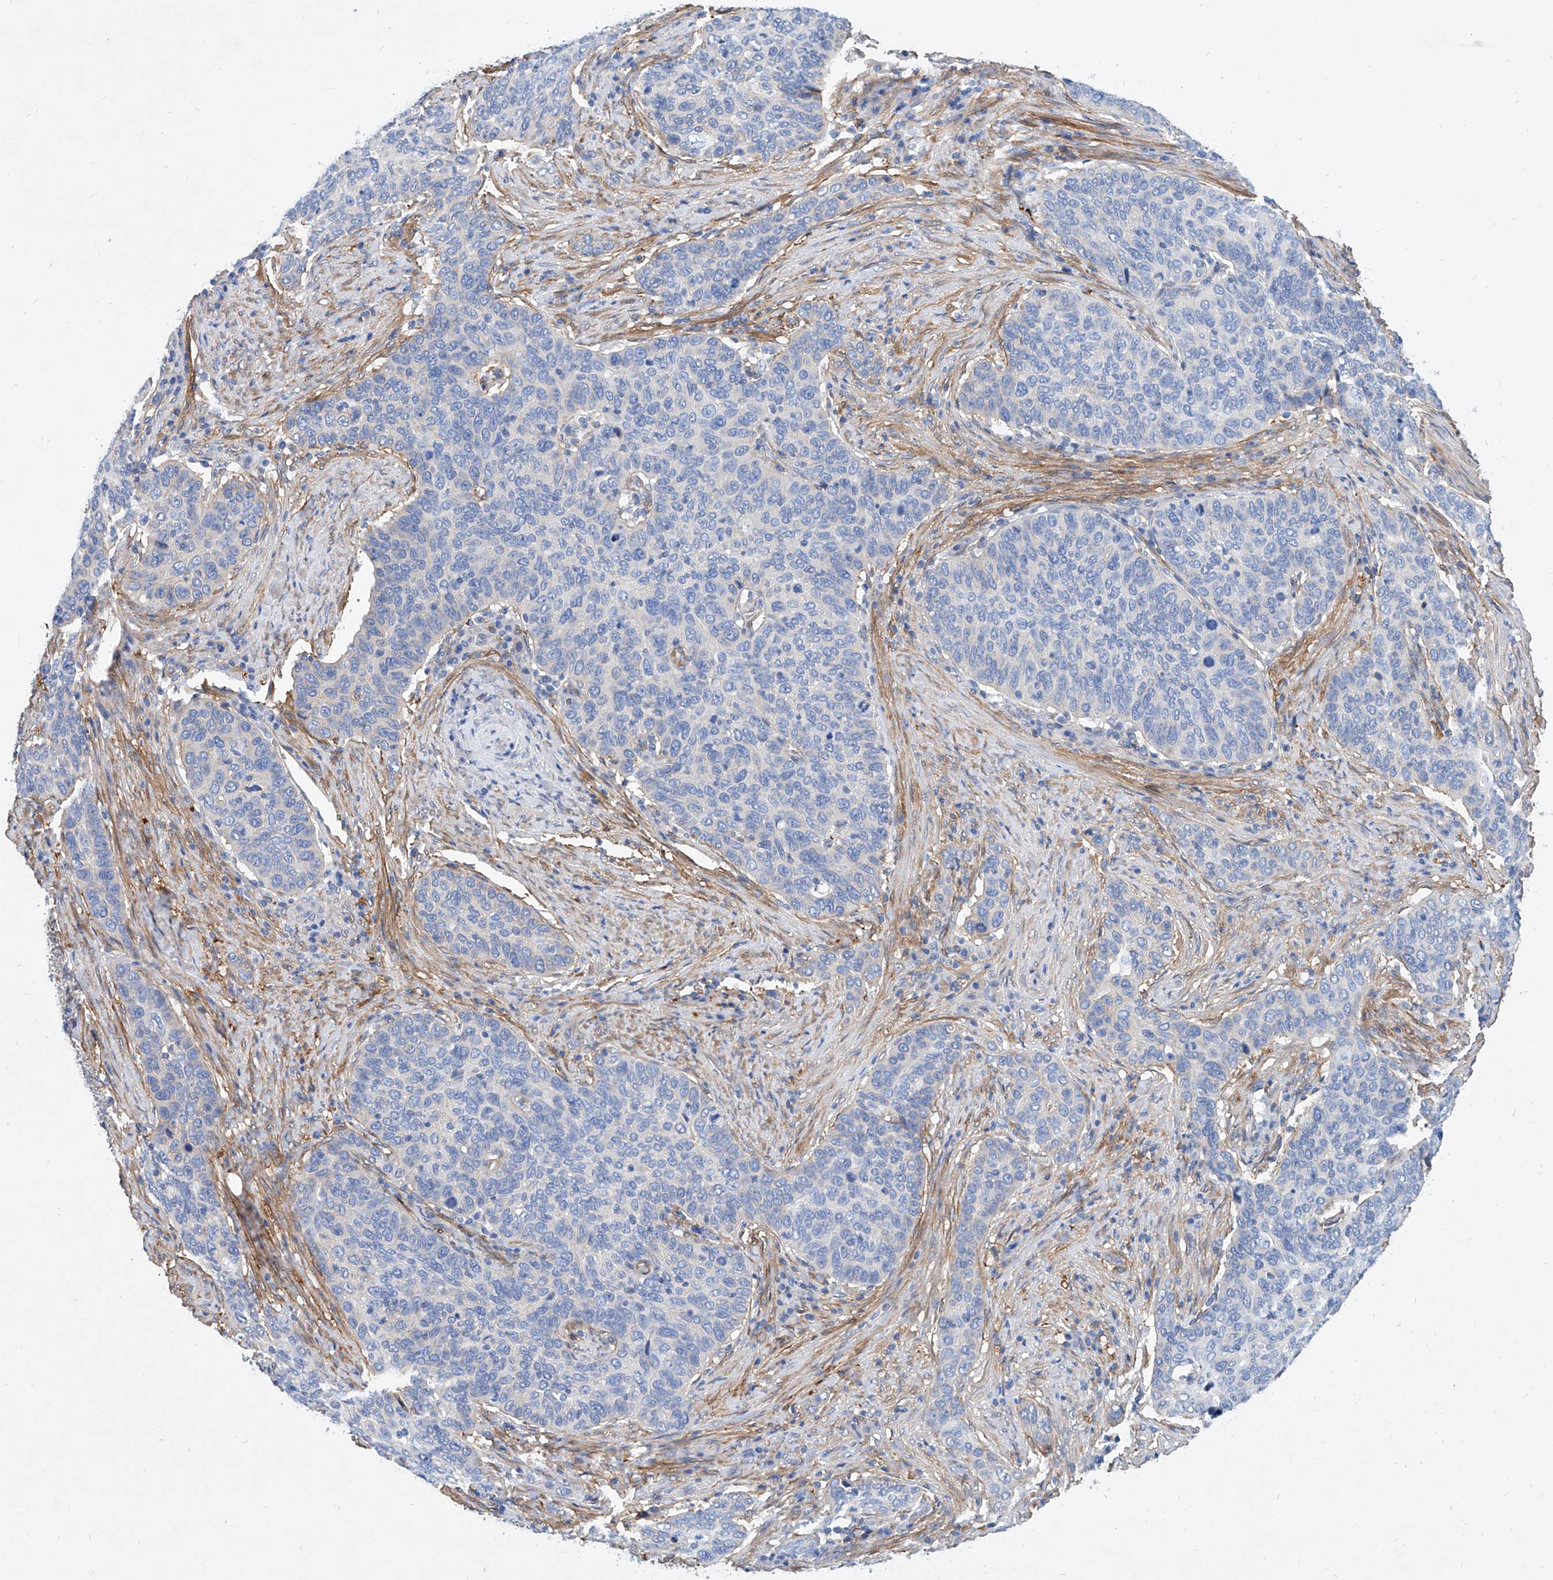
{"staining": {"intensity": "negative", "quantity": "none", "location": "none"}, "tissue": "cervical cancer", "cell_type": "Tumor cells", "image_type": "cancer", "snomed": [{"axis": "morphology", "description": "Squamous cell carcinoma, NOS"}, {"axis": "topography", "description": "Cervix"}], "caption": "Squamous cell carcinoma (cervical) was stained to show a protein in brown. There is no significant expression in tumor cells.", "gene": "TAS2R60", "patient": {"sex": "female", "age": 60}}